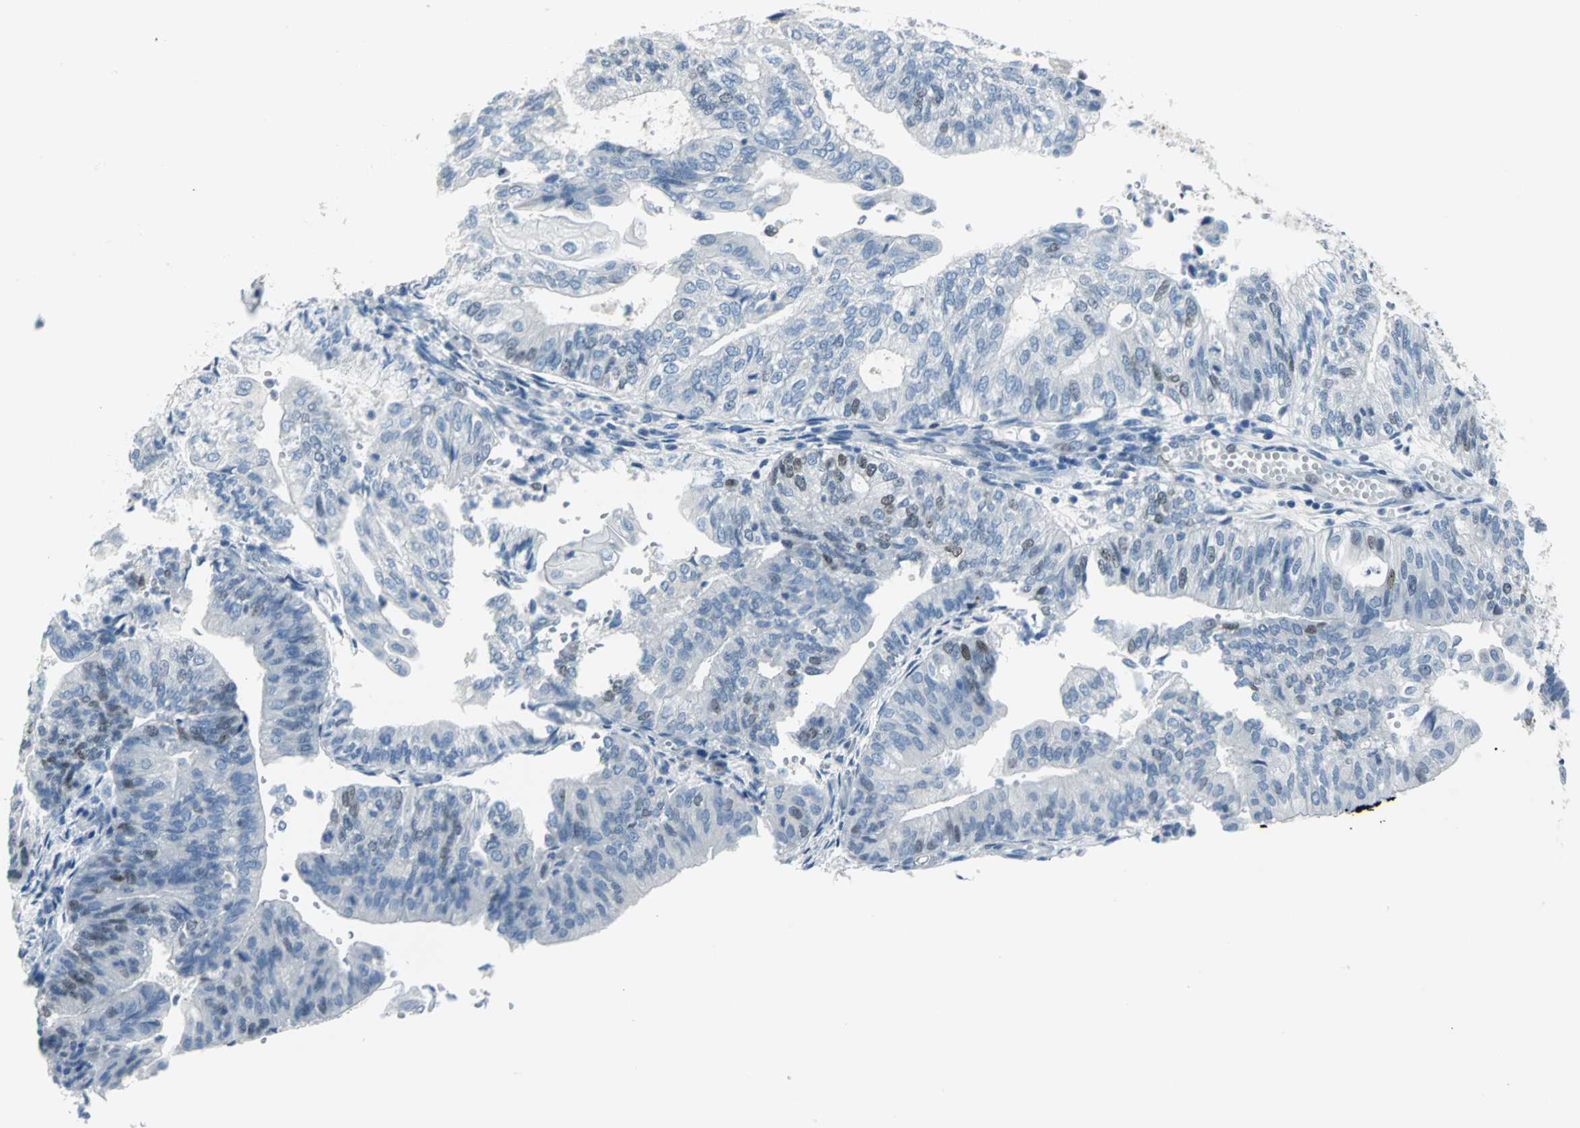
{"staining": {"intensity": "negative", "quantity": "none", "location": "none"}, "tissue": "endometrial cancer", "cell_type": "Tumor cells", "image_type": "cancer", "snomed": [{"axis": "morphology", "description": "Adenocarcinoma, NOS"}, {"axis": "topography", "description": "Endometrium"}], "caption": "Human adenocarcinoma (endometrial) stained for a protein using immunohistochemistry demonstrates no expression in tumor cells.", "gene": "MCM3", "patient": {"sex": "female", "age": 59}}